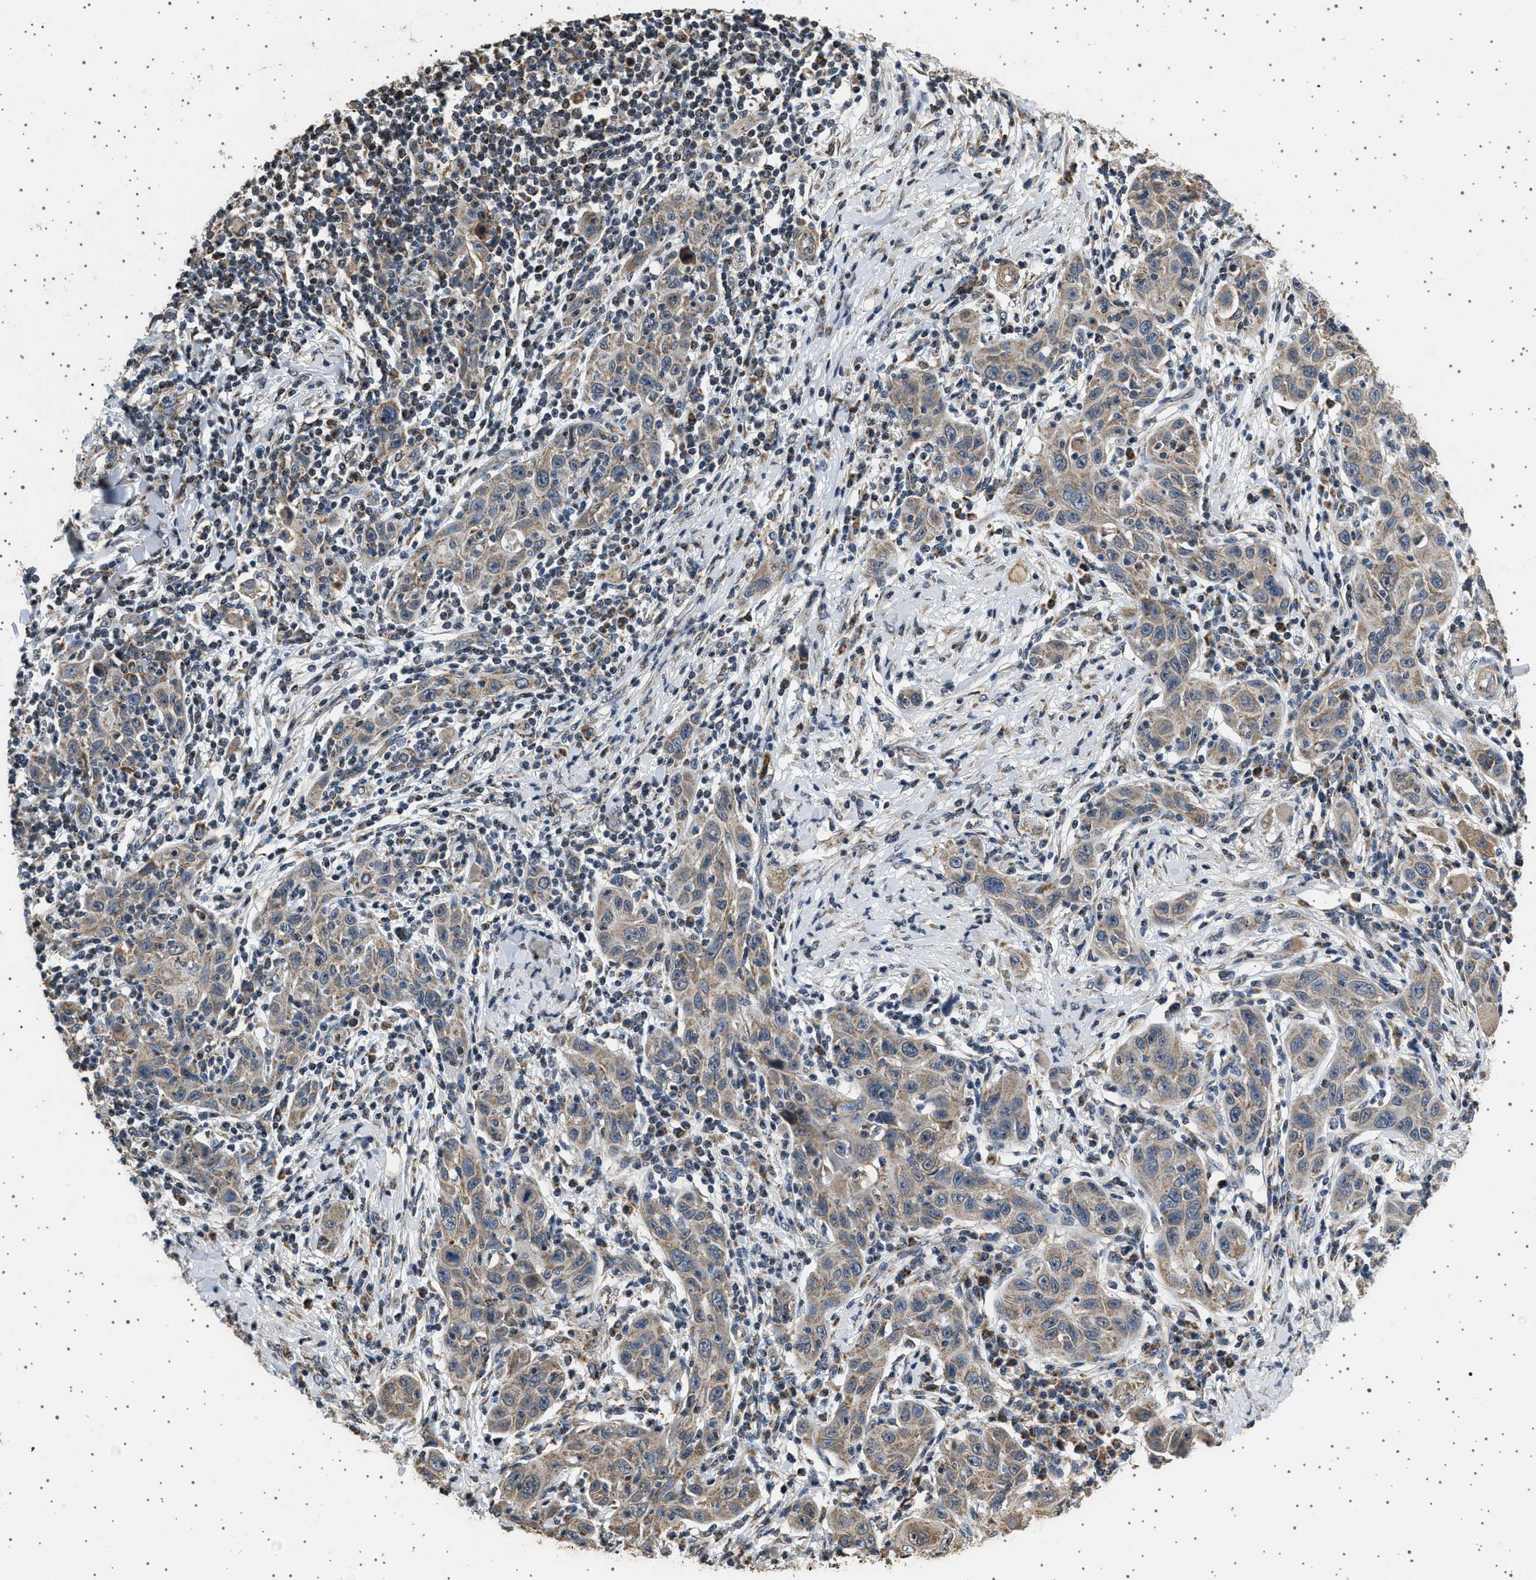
{"staining": {"intensity": "weak", "quantity": ">75%", "location": "cytoplasmic/membranous"}, "tissue": "skin cancer", "cell_type": "Tumor cells", "image_type": "cancer", "snomed": [{"axis": "morphology", "description": "Squamous cell carcinoma, NOS"}, {"axis": "topography", "description": "Skin"}], "caption": "Protein staining of squamous cell carcinoma (skin) tissue reveals weak cytoplasmic/membranous expression in approximately >75% of tumor cells.", "gene": "KCNA4", "patient": {"sex": "female", "age": 88}}